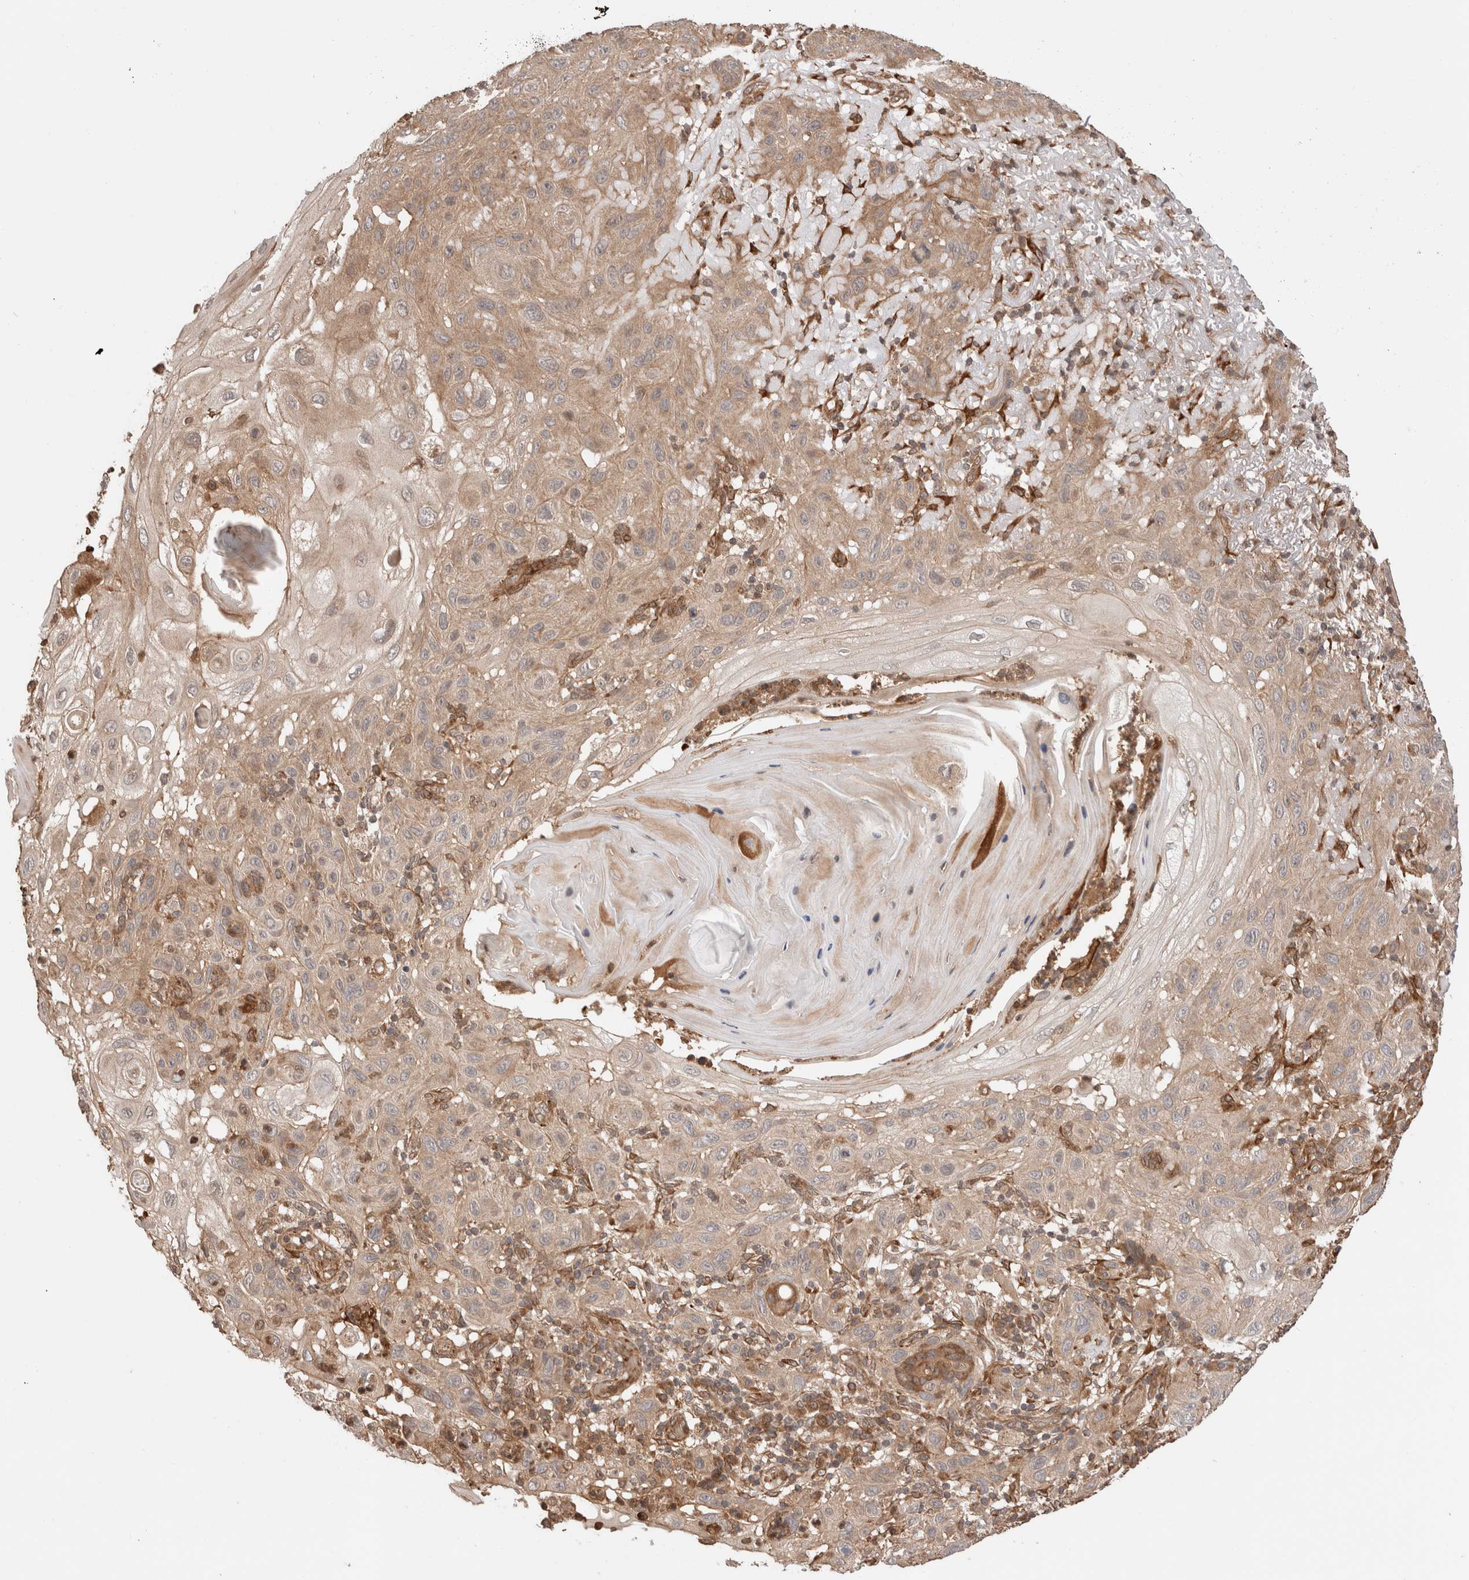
{"staining": {"intensity": "weak", "quantity": ">75%", "location": "cytoplasmic/membranous"}, "tissue": "skin cancer", "cell_type": "Tumor cells", "image_type": "cancer", "snomed": [{"axis": "morphology", "description": "Normal tissue, NOS"}, {"axis": "morphology", "description": "Squamous cell carcinoma, NOS"}, {"axis": "topography", "description": "Skin"}], "caption": "Human skin cancer stained with a brown dye reveals weak cytoplasmic/membranous positive staining in about >75% of tumor cells.", "gene": "ZNF649", "patient": {"sex": "female", "age": 96}}